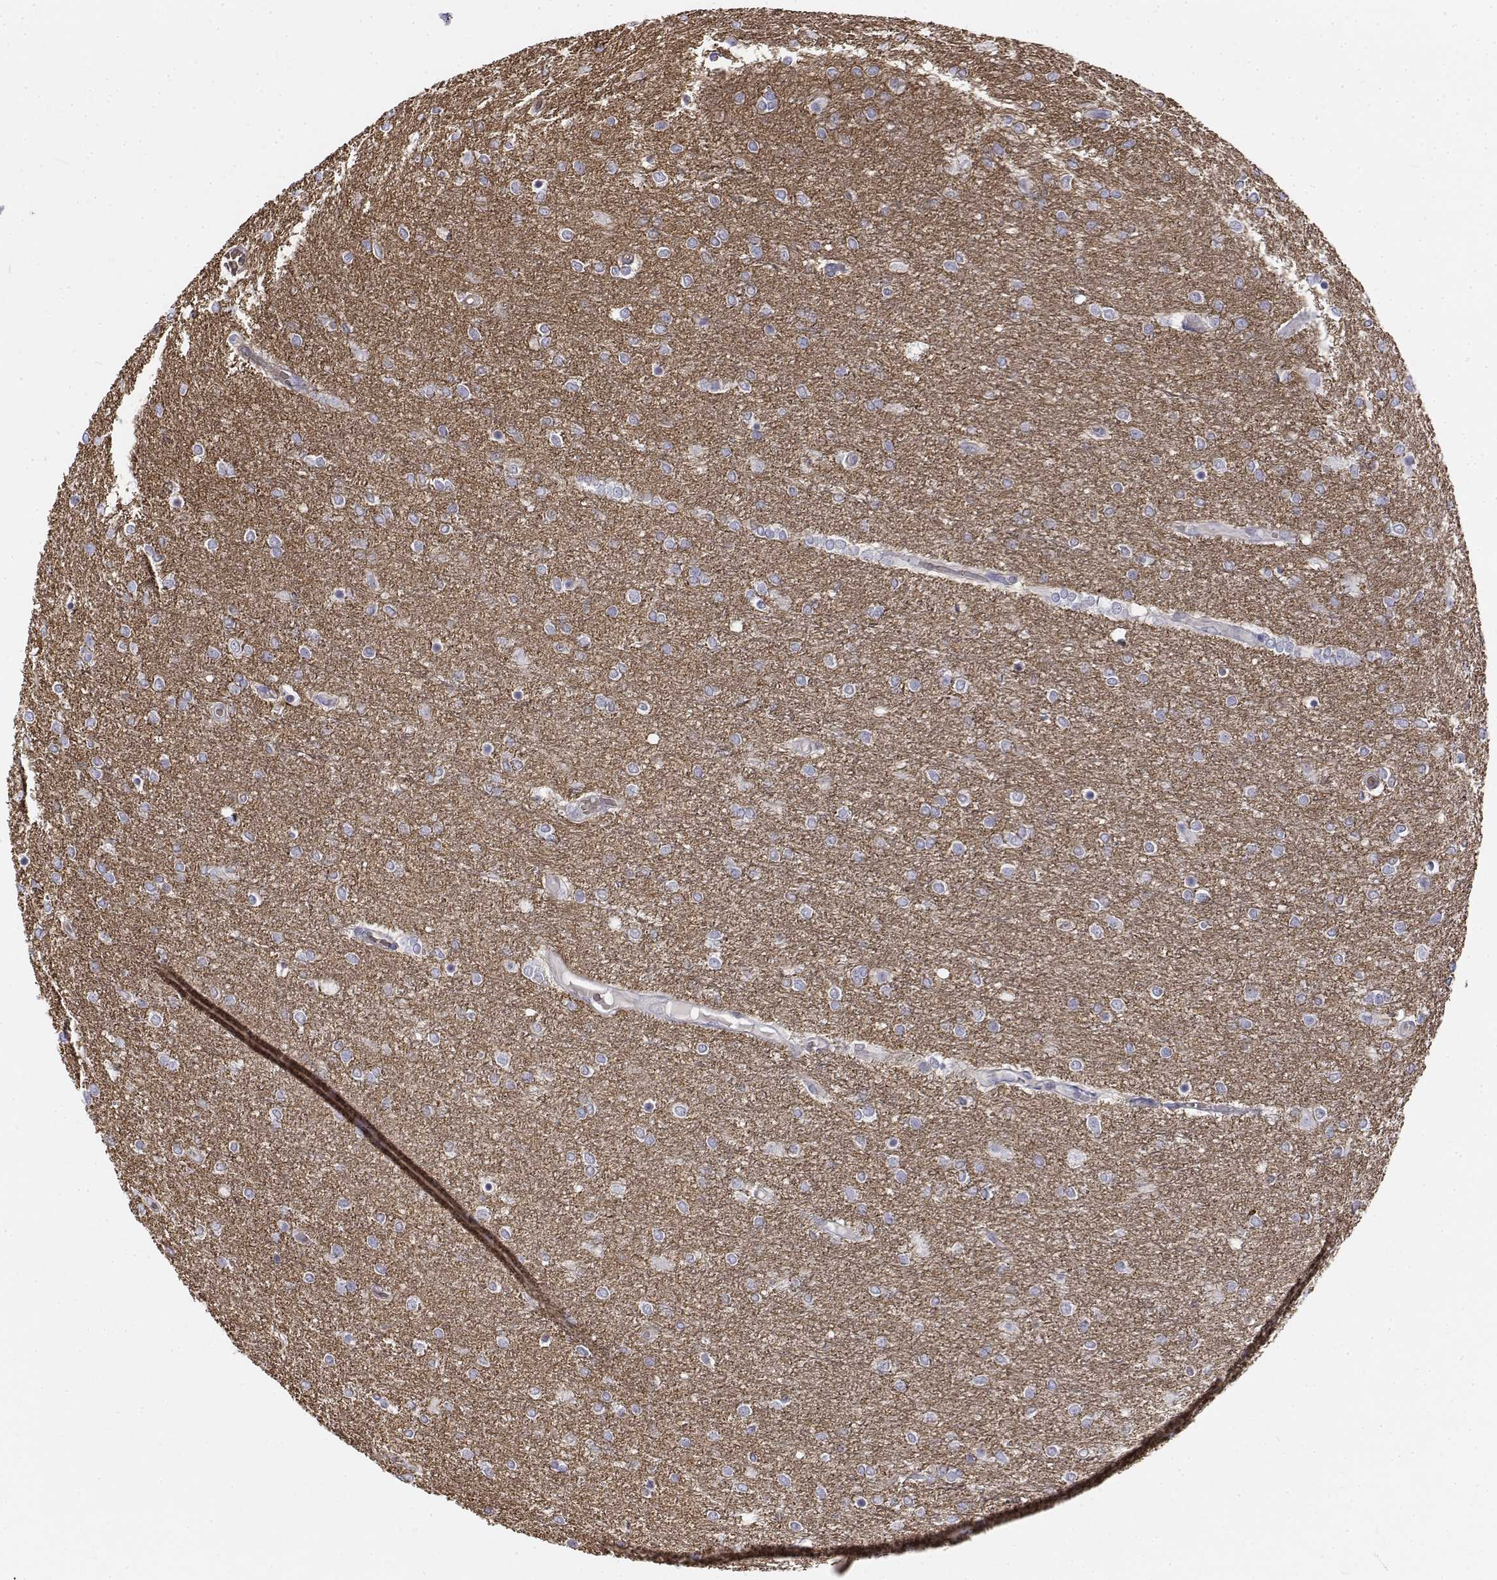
{"staining": {"intensity": "negative", "quantity": "none", "location": "none"}, "tissue": "glioma", "cell_type": "Tumor cells", "image_type": "cancer", "snomed": [{"axis": "morphology", "description": "Glioma, malignant, High grade"}, {"axis": "topography", "description": "Brain"}], "caption": "Tumor cells show no significant protein positivity in glioma.", "gene": "CADM1", "patient": {"sex": "female", "age": 61}}